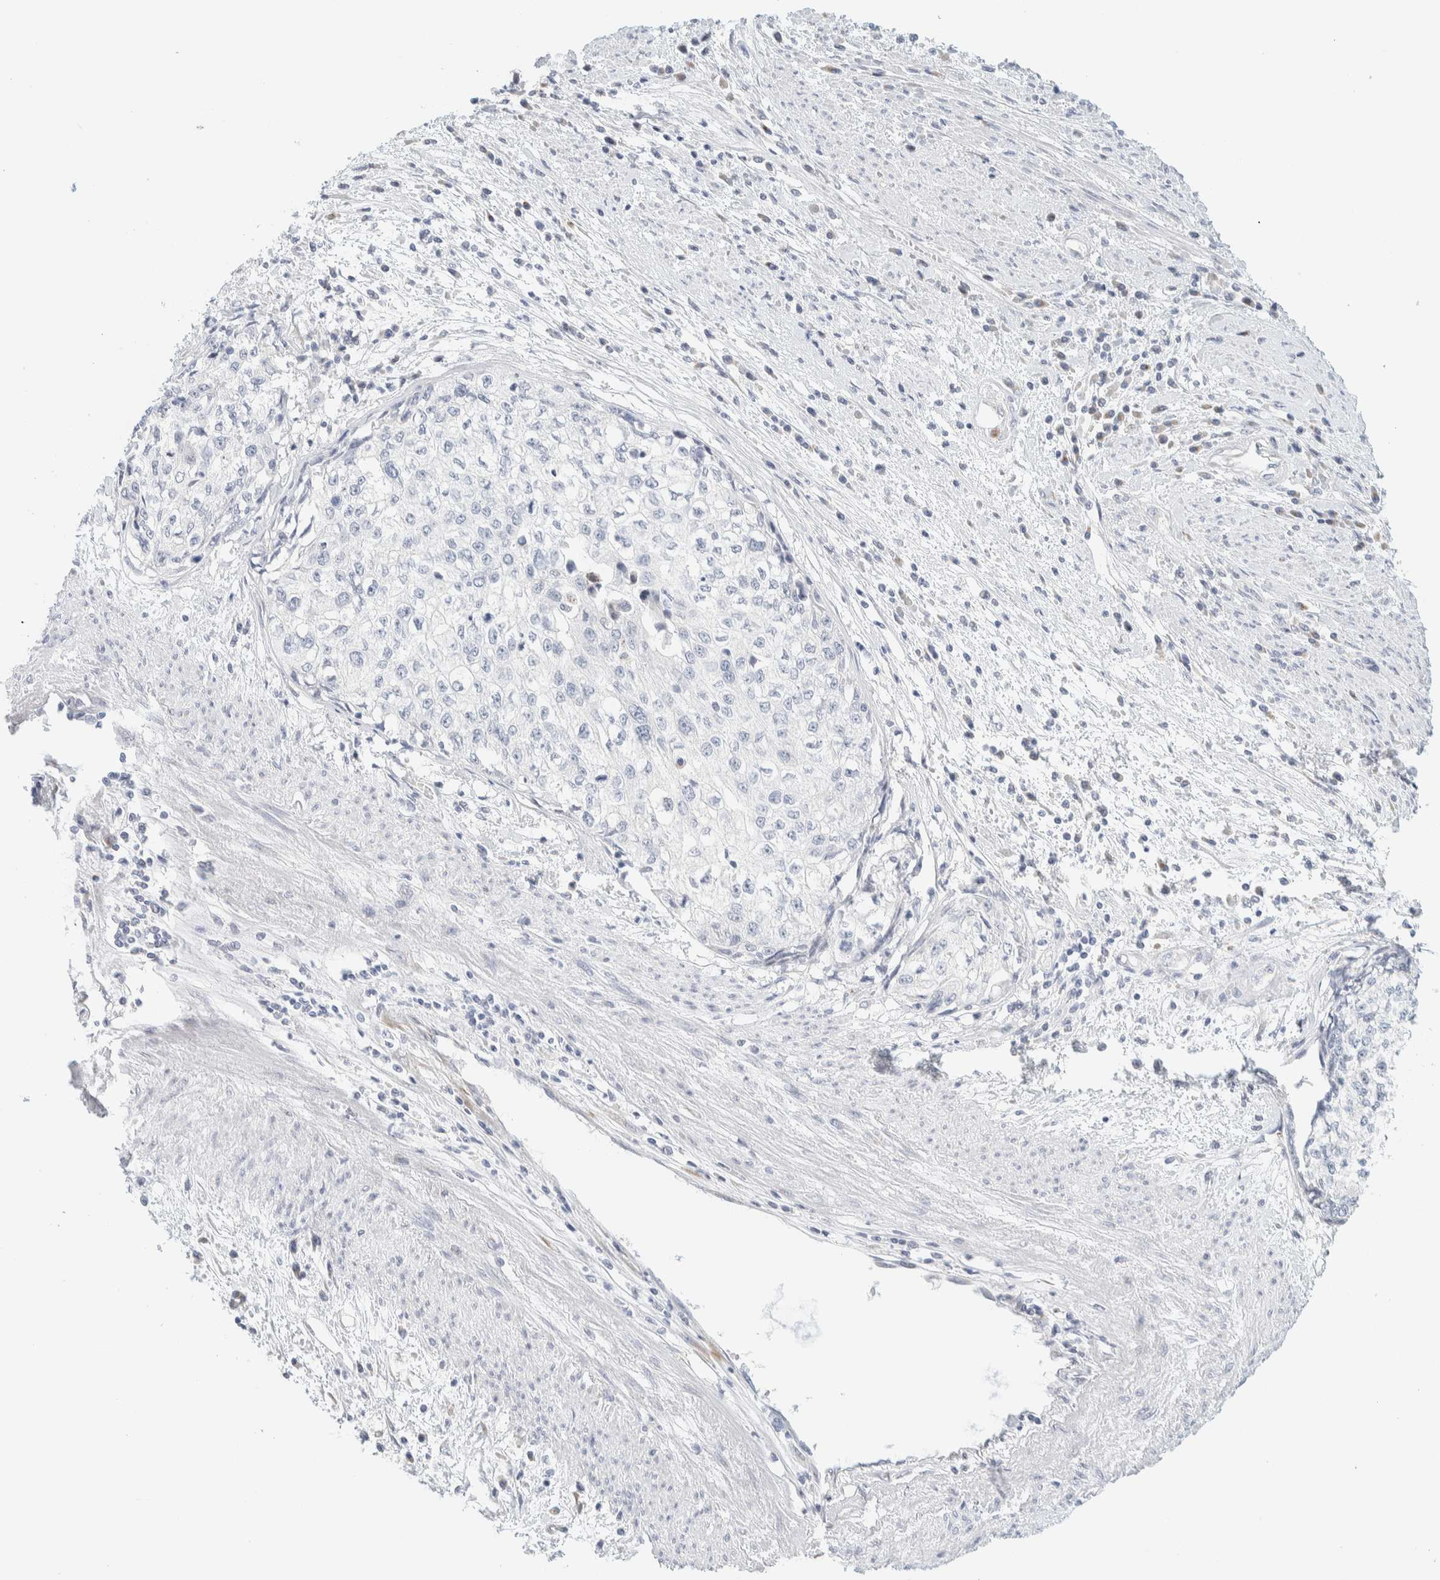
{"staining": {"intensity": "negative", "quantity": "none", "location": "none"}, "tissue": "cervical cancer", "cell_type": "Tumor cells", "image_type": "cancer", "snomed": [{"axis": "morphology", "description": "Squamous cell carcinoma, NOS"}, {"axis": "topography", "description": "Cervix"}], "caption": "Histopathology image shows no protein staining in tumor cells of cervical cancer (squamous cell carcinoma) tissue. (Immunohistochemistry, brightfield microscopy, high magnification).", "gene": "SPNS3", "patient": {"sex": "female", "age": 57}}